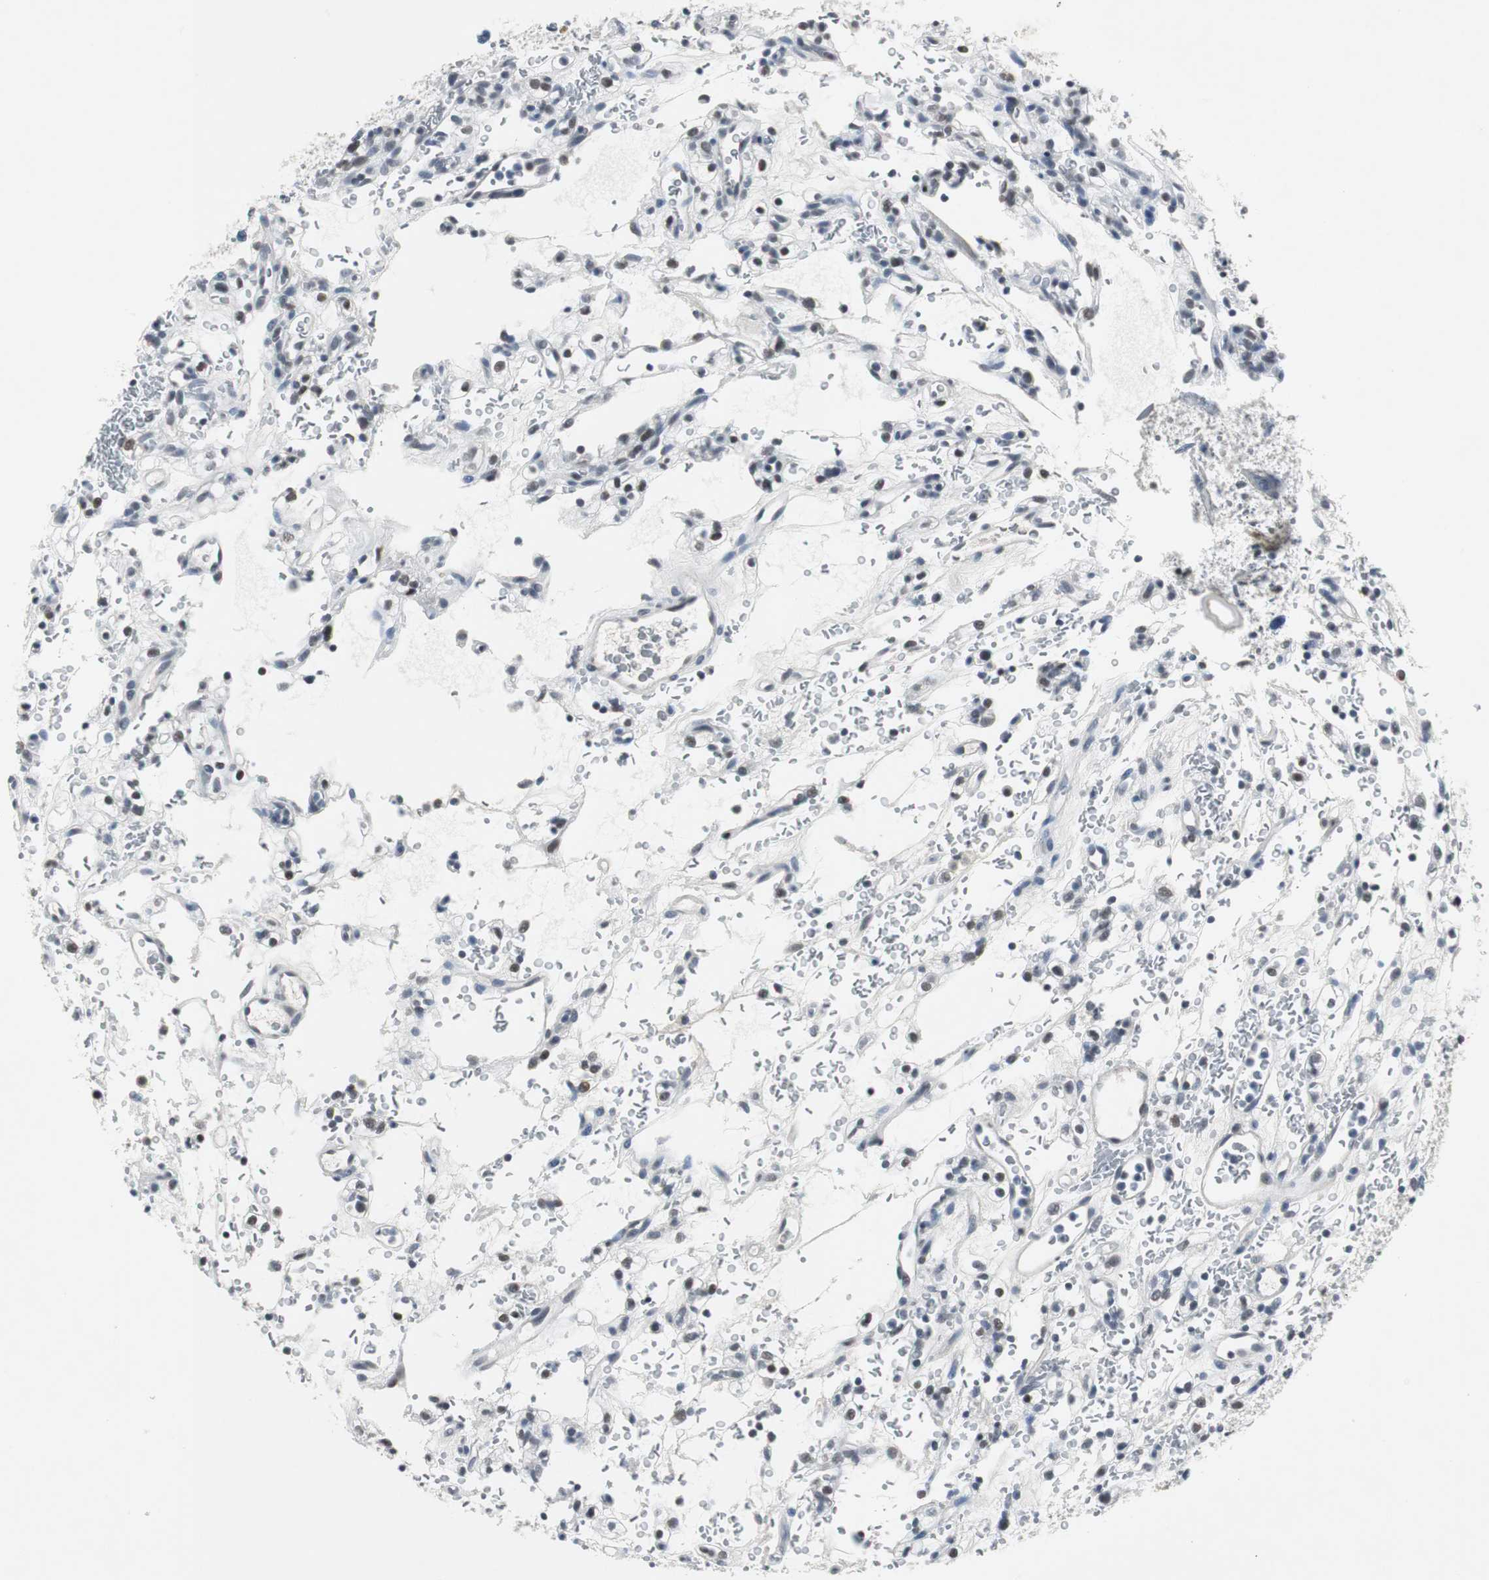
{"staining": {"intensity": "weak", "quantity": ">75%", "location": "nuclear"}, "tissue": "renal cancer", "cell_type": "Tumor cells", "image_type": "cancer", "snomed": [{"axis": "morphology", "description": "Normal tissue, NOS"}, {"axis": "morphology", "description": "Adenocarcinoma, NOS"}, {"axis": "topography", "description": "Kidney"}], "caption": "There is low levels of weak nuclear staining in tumor cells of adenocarcinoma (renal), as demonstrated by immunohistochemical staining (brown color).", "gene": "ELK1", "patient": {"sex": "female", "age": 72}}